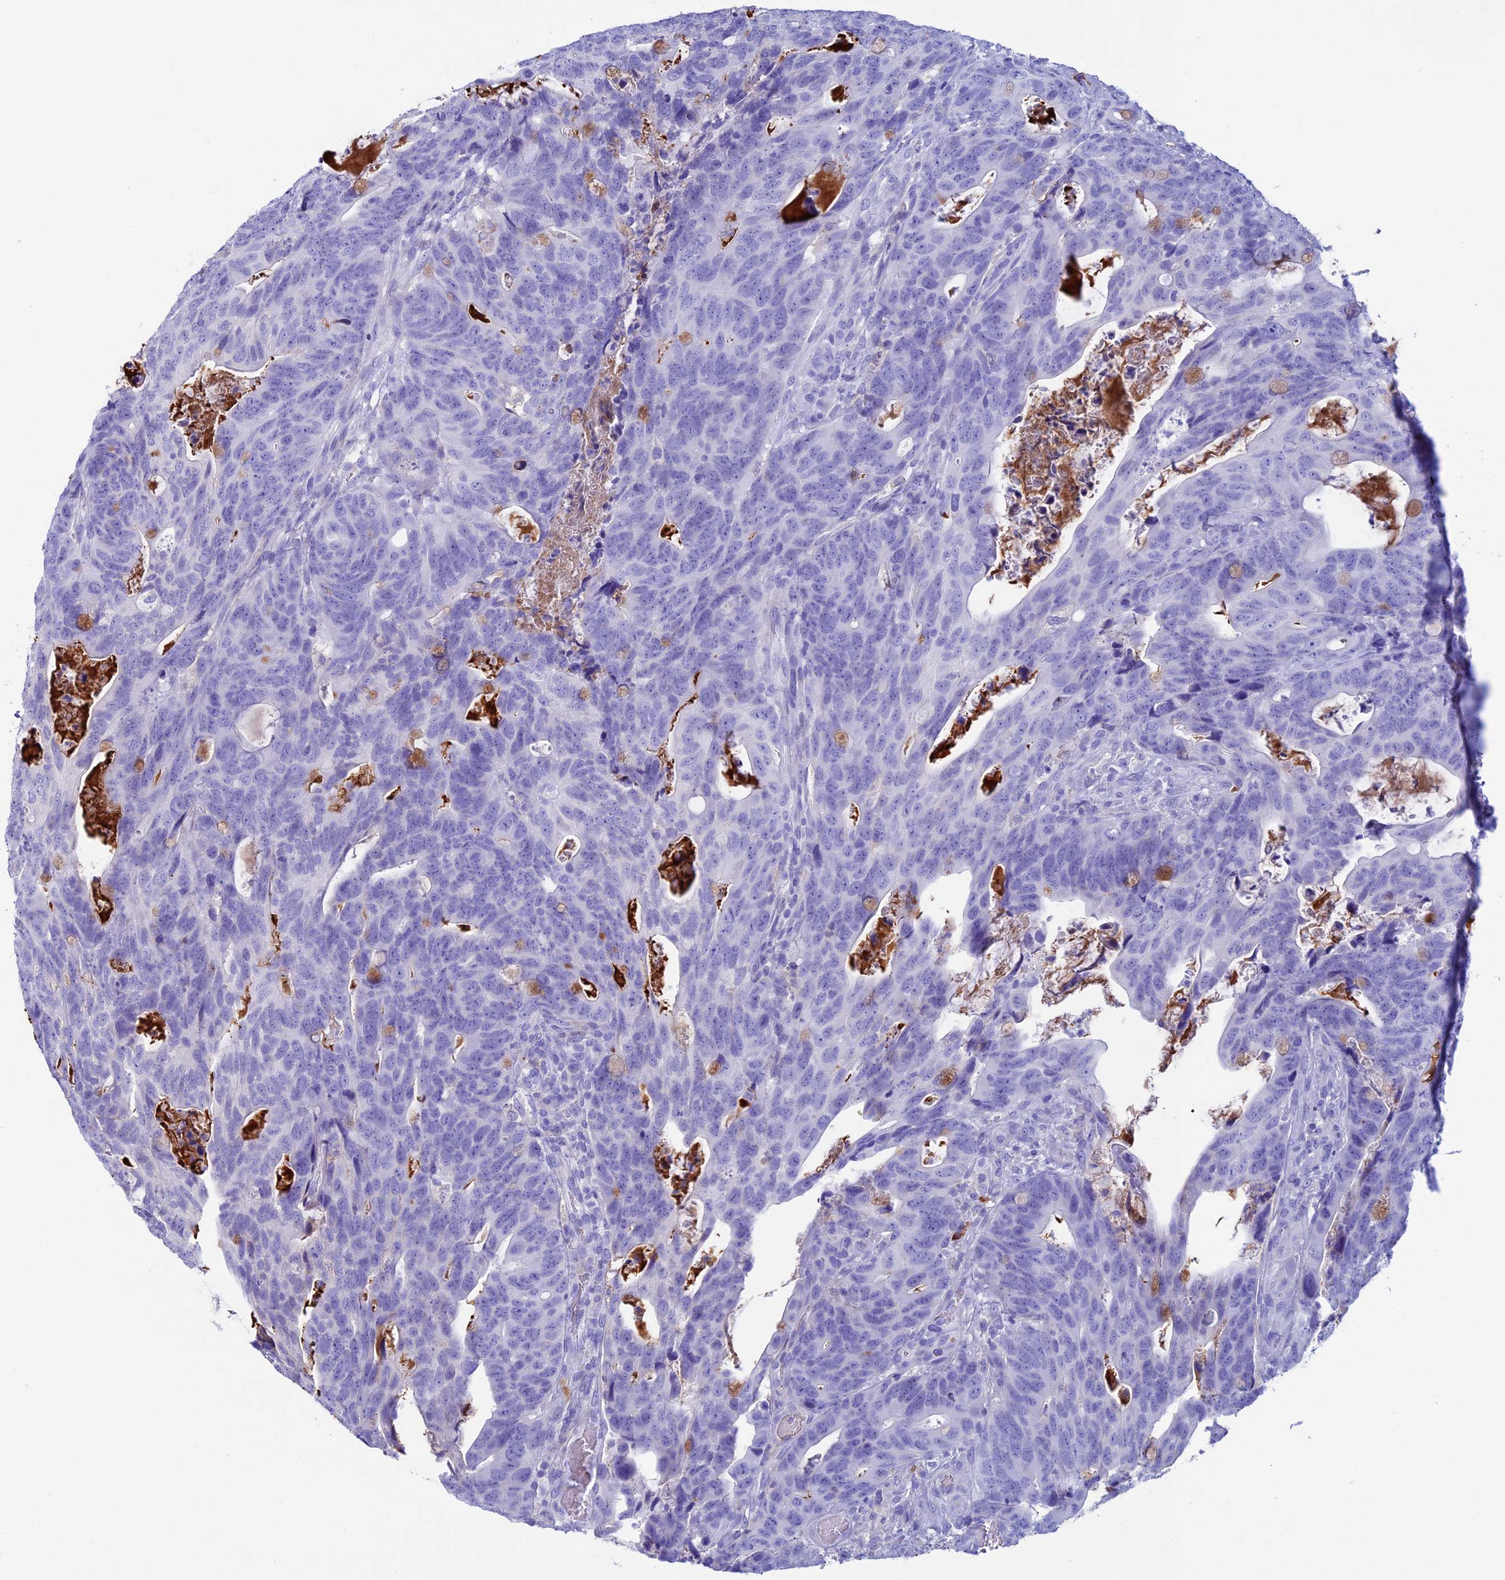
{"staining": {"intensity": "negative", "quantity": "none", "location": "none"}, "tissue": "colorectal cancer", "cell_type": "Tumor cells", "image_type": "cancer", "snomed": [{"axis": "morphology", "description": "Adenocarcinoma, NOS"}, {"axis": "topography", "description": "Colon"}], "caption": "Tumor cells are negative for protein expression in human colorectal cancer (adenocarcinoma). (DAB (3,3'-diaminobenzidine) IHC with hematoxylin counter stain).", "gene": "IGSF6", "patient": {"sex": "female", "age": 82}}